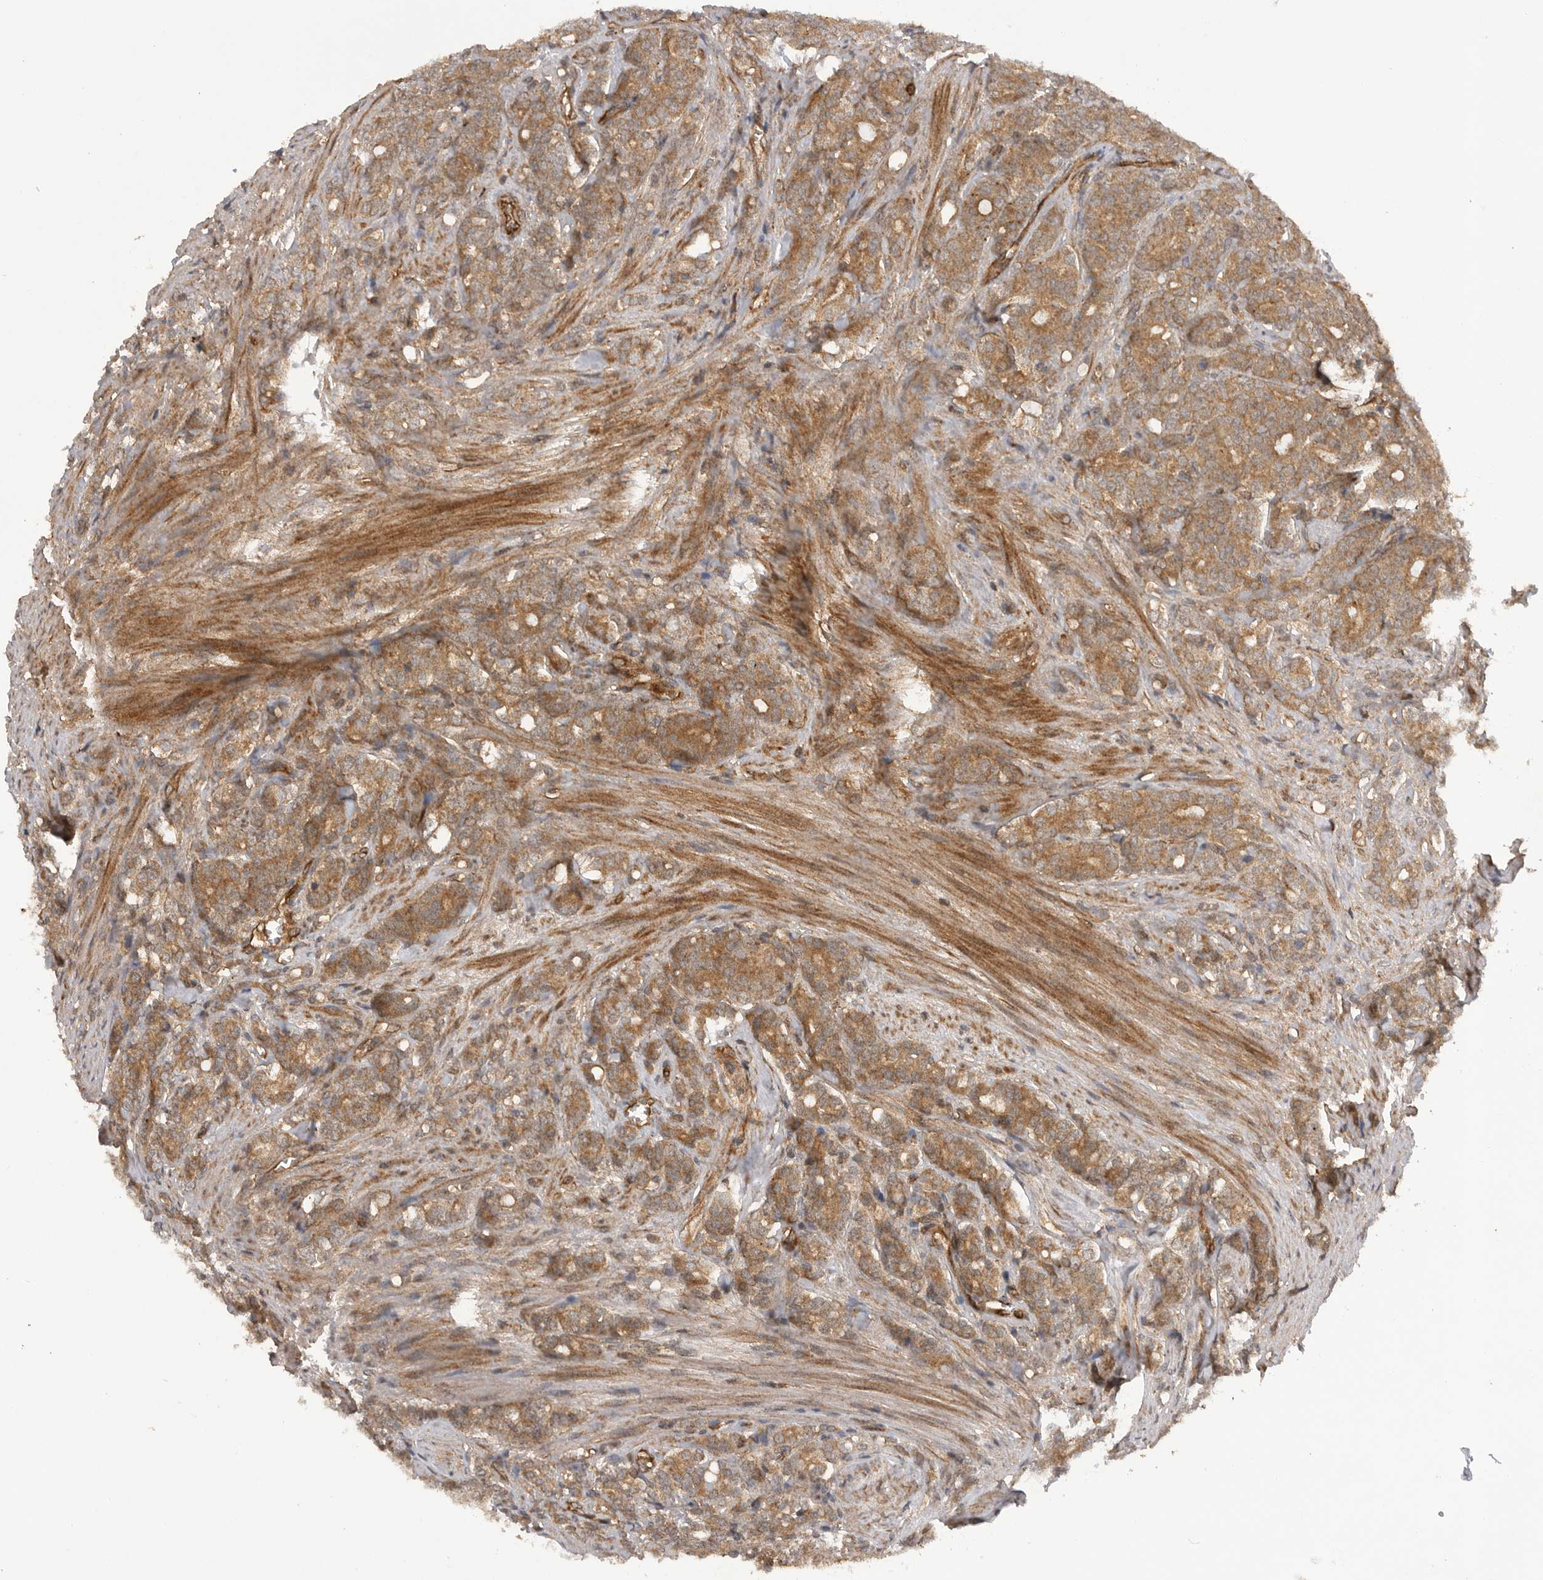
{"staining": {"intensity": "moderate", "quantity": ">75%", "location": "cytoplasmic/membranous"}, "tissue": "prostate cancer", "cell_type": "Tumor cells", "image_type": "cancer", "snomed": [{"axis": "morphology", "description": "Adenocarcinoma, High grade"}, {"axis": "topography", "description": "Prostate"}], "caption": "Adenocarcinoma (high-grade) (prostate) was stained to show a protein in brown. There is medium levels of moderate cytoplasmic/membranous expression in about >75% of tumor cells. Nuclei are stained in blue.", "gene": "PRDX4", "patient": {"sex": "male", "age": 62}}